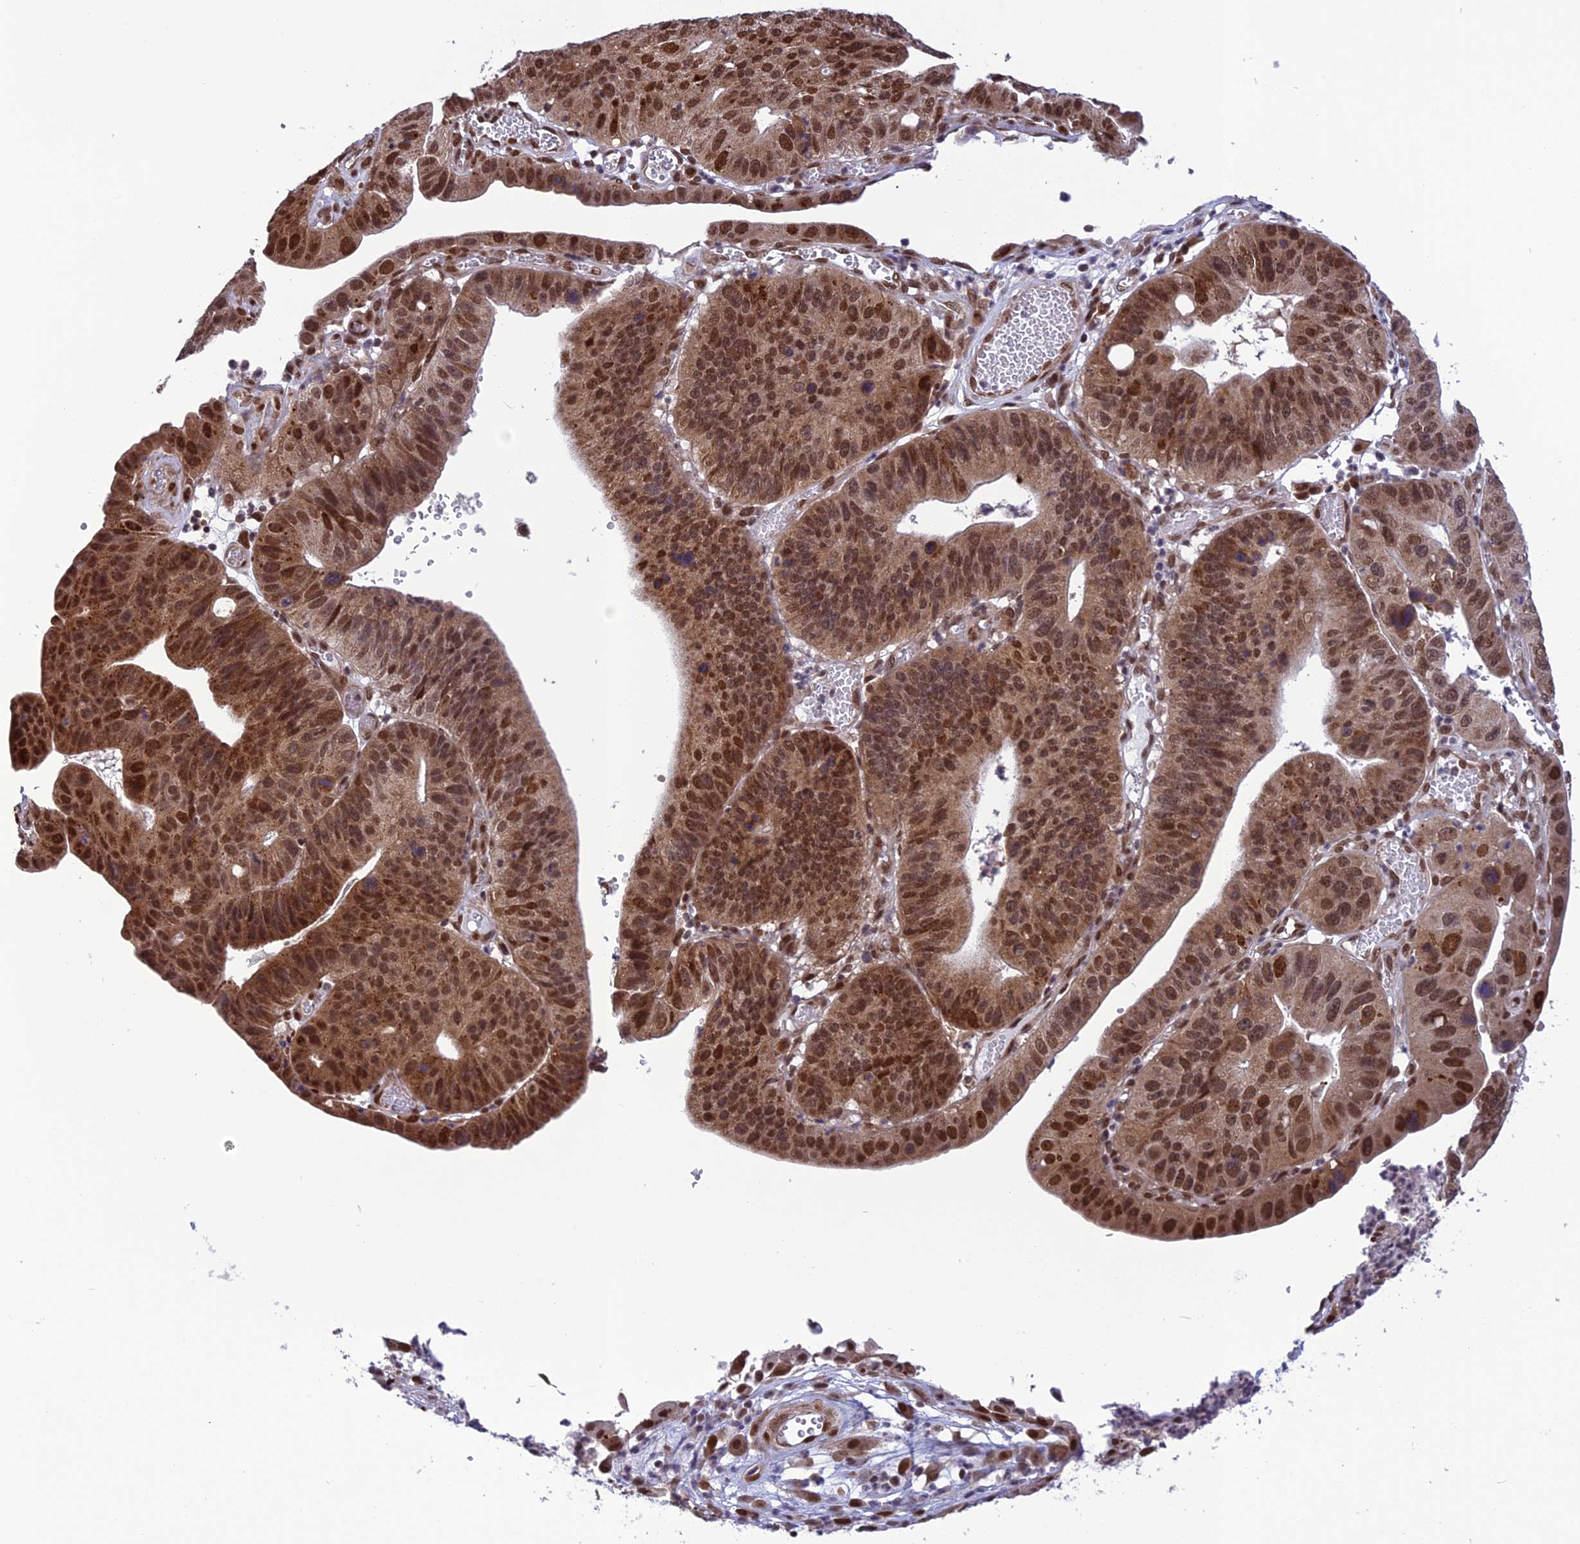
{"staining": {"intensity": "strong", "quantity": ">75%", "location": "cytoplasmic/membranous,nuclear"}, "tissue": "stomach cancer", "cell_type": "Tumor cells", "image_type": "cancer", "snomed": [{"axis": "morphology", "description": "Adenocarcinoma, NOS"}, {"axis": "topography", "description": "Stomach"}], "caption": "A brown stain shows strong cytoplasmic/membranous and nuclear positivity of a protein in human stomach adenocarcinoma tumor cells.", "gene": "RTRAF", "patient": {"sex": "male", "age": 59}}